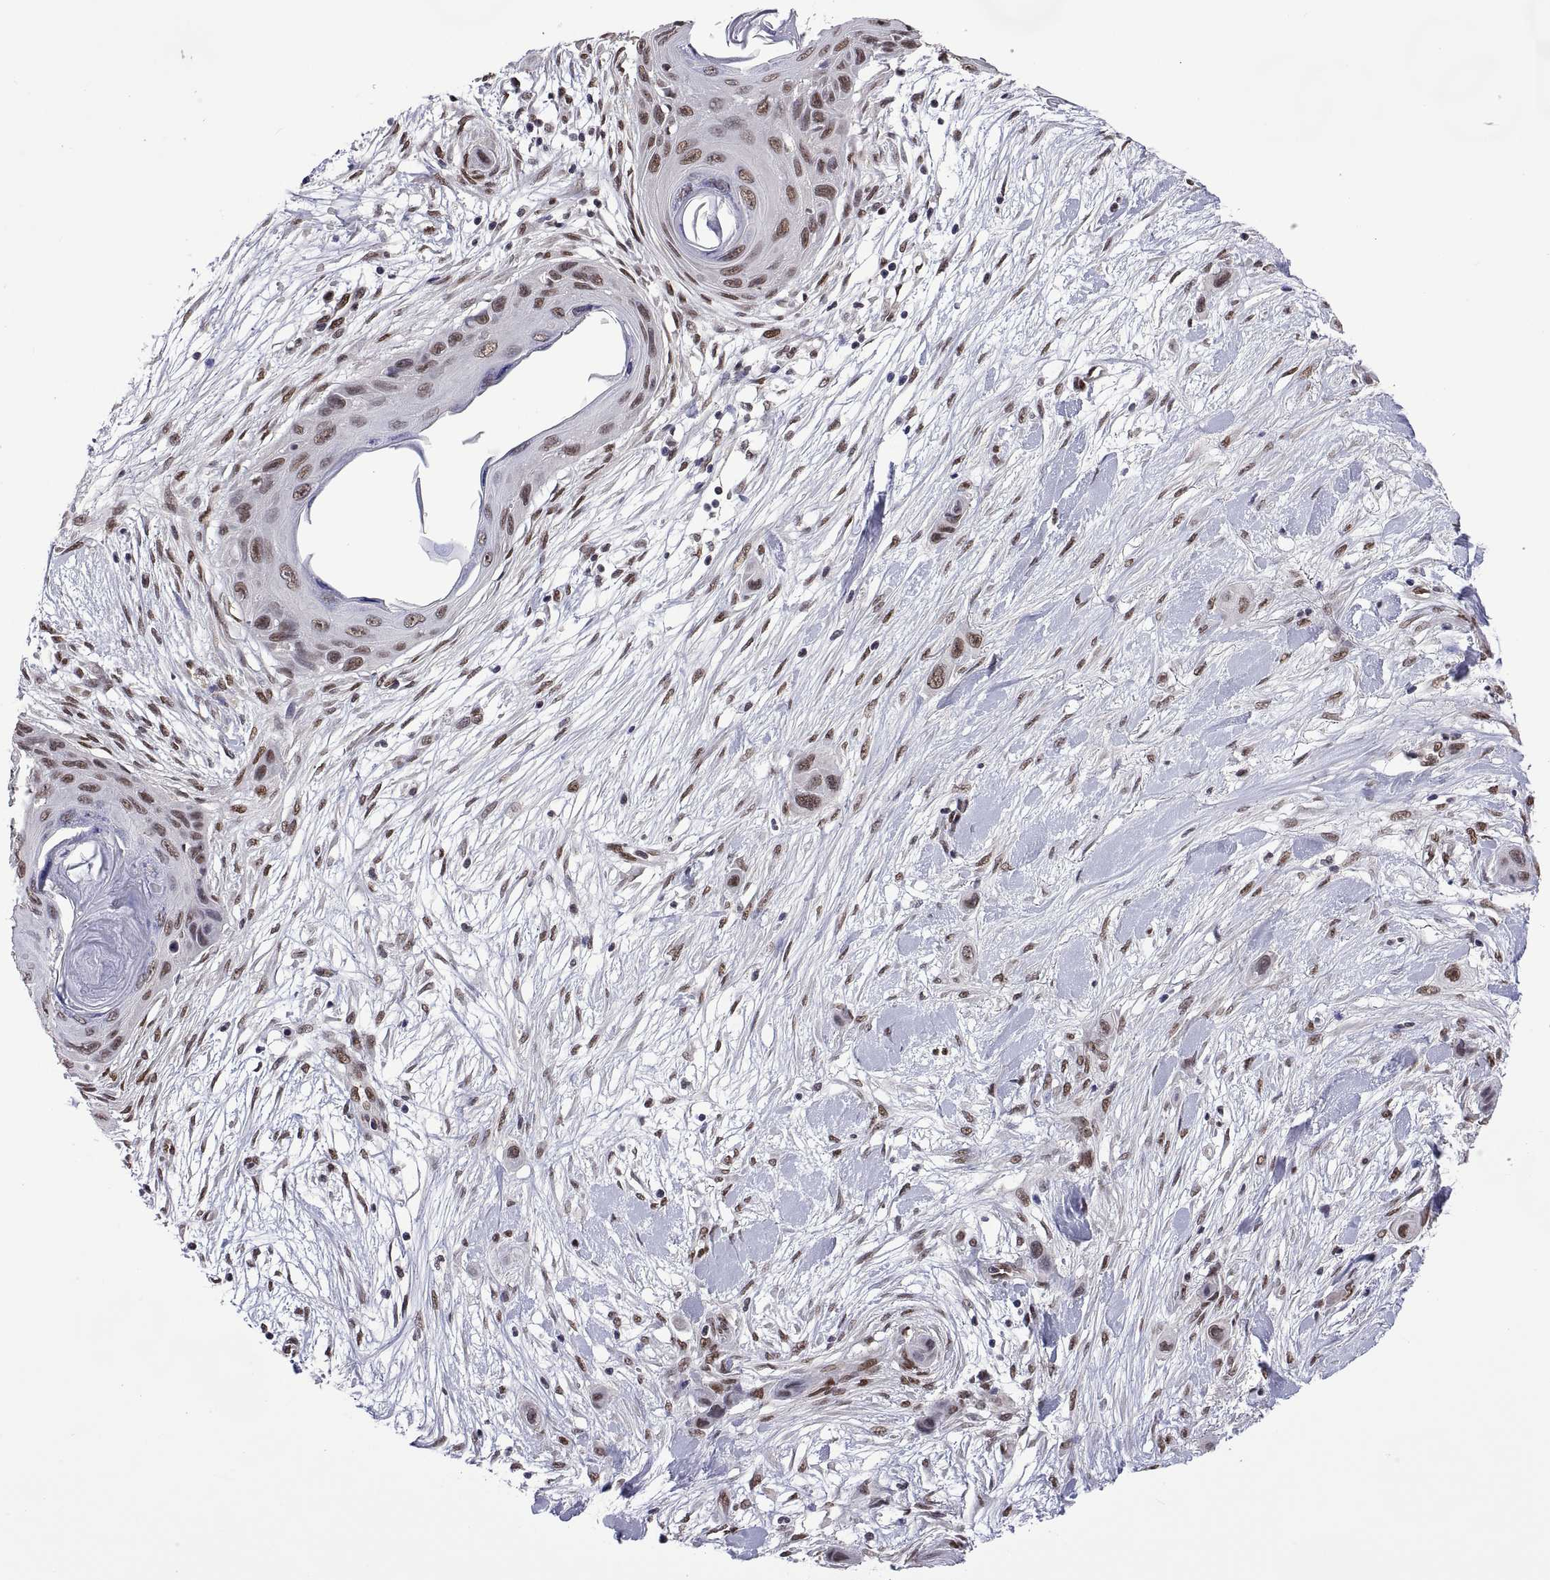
{"staining": {"intensity": "moderate", "quantity": "25%-75%", "location": "nuclear"}, "tissue": "skin cancer", "cell_type": "Tumor cells", "image_type": "cancer", "snomed": [{"axis": "morphology", "description": "Squamous cell carcinoma, NOS"}, {"axis": "topography", "description": "Skin"}], "caption": "The immunohistochemical stain labels moderate nuclear staining in tumor cells of skin squamous cell carcinoma tissue. (DAB (3,3'-diaminobenzidine) = brown stain, brightfield microscopy at high magnification).", "gene": "NR4A1", "patient": {"sex": "male", "age": 79}}